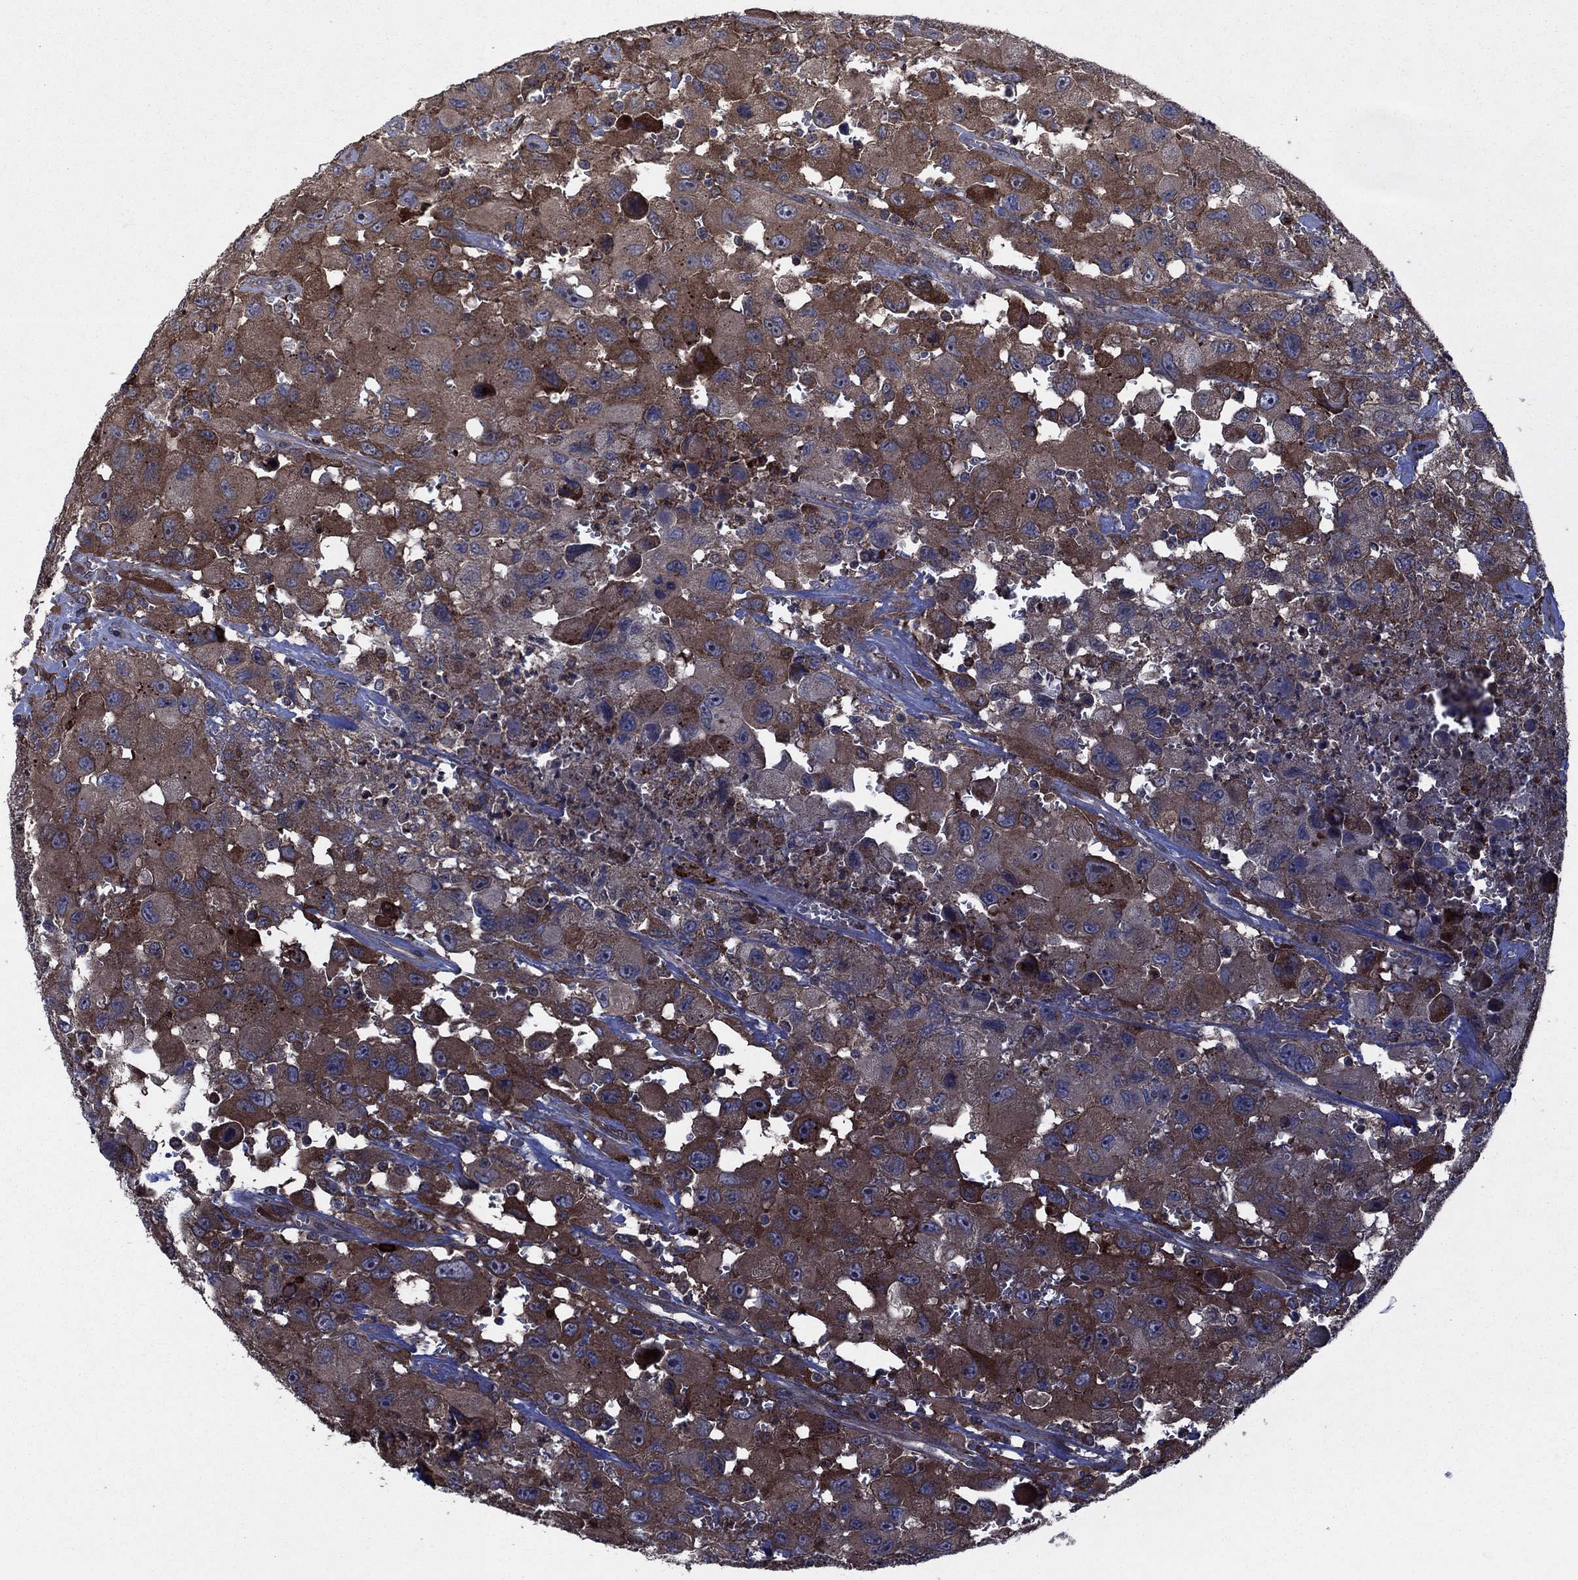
{"staining": {"intensity": "strong", "quantity": "25%-75%", "location": "cytoplasmic/membranous"}, "tissue": "head and neck cancer", "cell_type": "Tumor cells", "image_type": "cancer", "snomed": [{"axis": "morphology", "description": "Squamous cell carcinoma, NOS"}, {"axis": "morphology", "description": "Squamous cell carcinoma, metastatic, NOS"}, {"axis": "topography", "description": "Oral tissue"}, {"axis": "topography", "description": "Head-Neck"}], "caption": "DAB immunohistochemical staining of human head and neck squamous cell carcinoma demonstrates strong cytoplasmic/membranous protein staining in approximately 25%-75% of tumor cells.", "gene": "MEA1", "patient": {"sex": "female", "age": 85}}